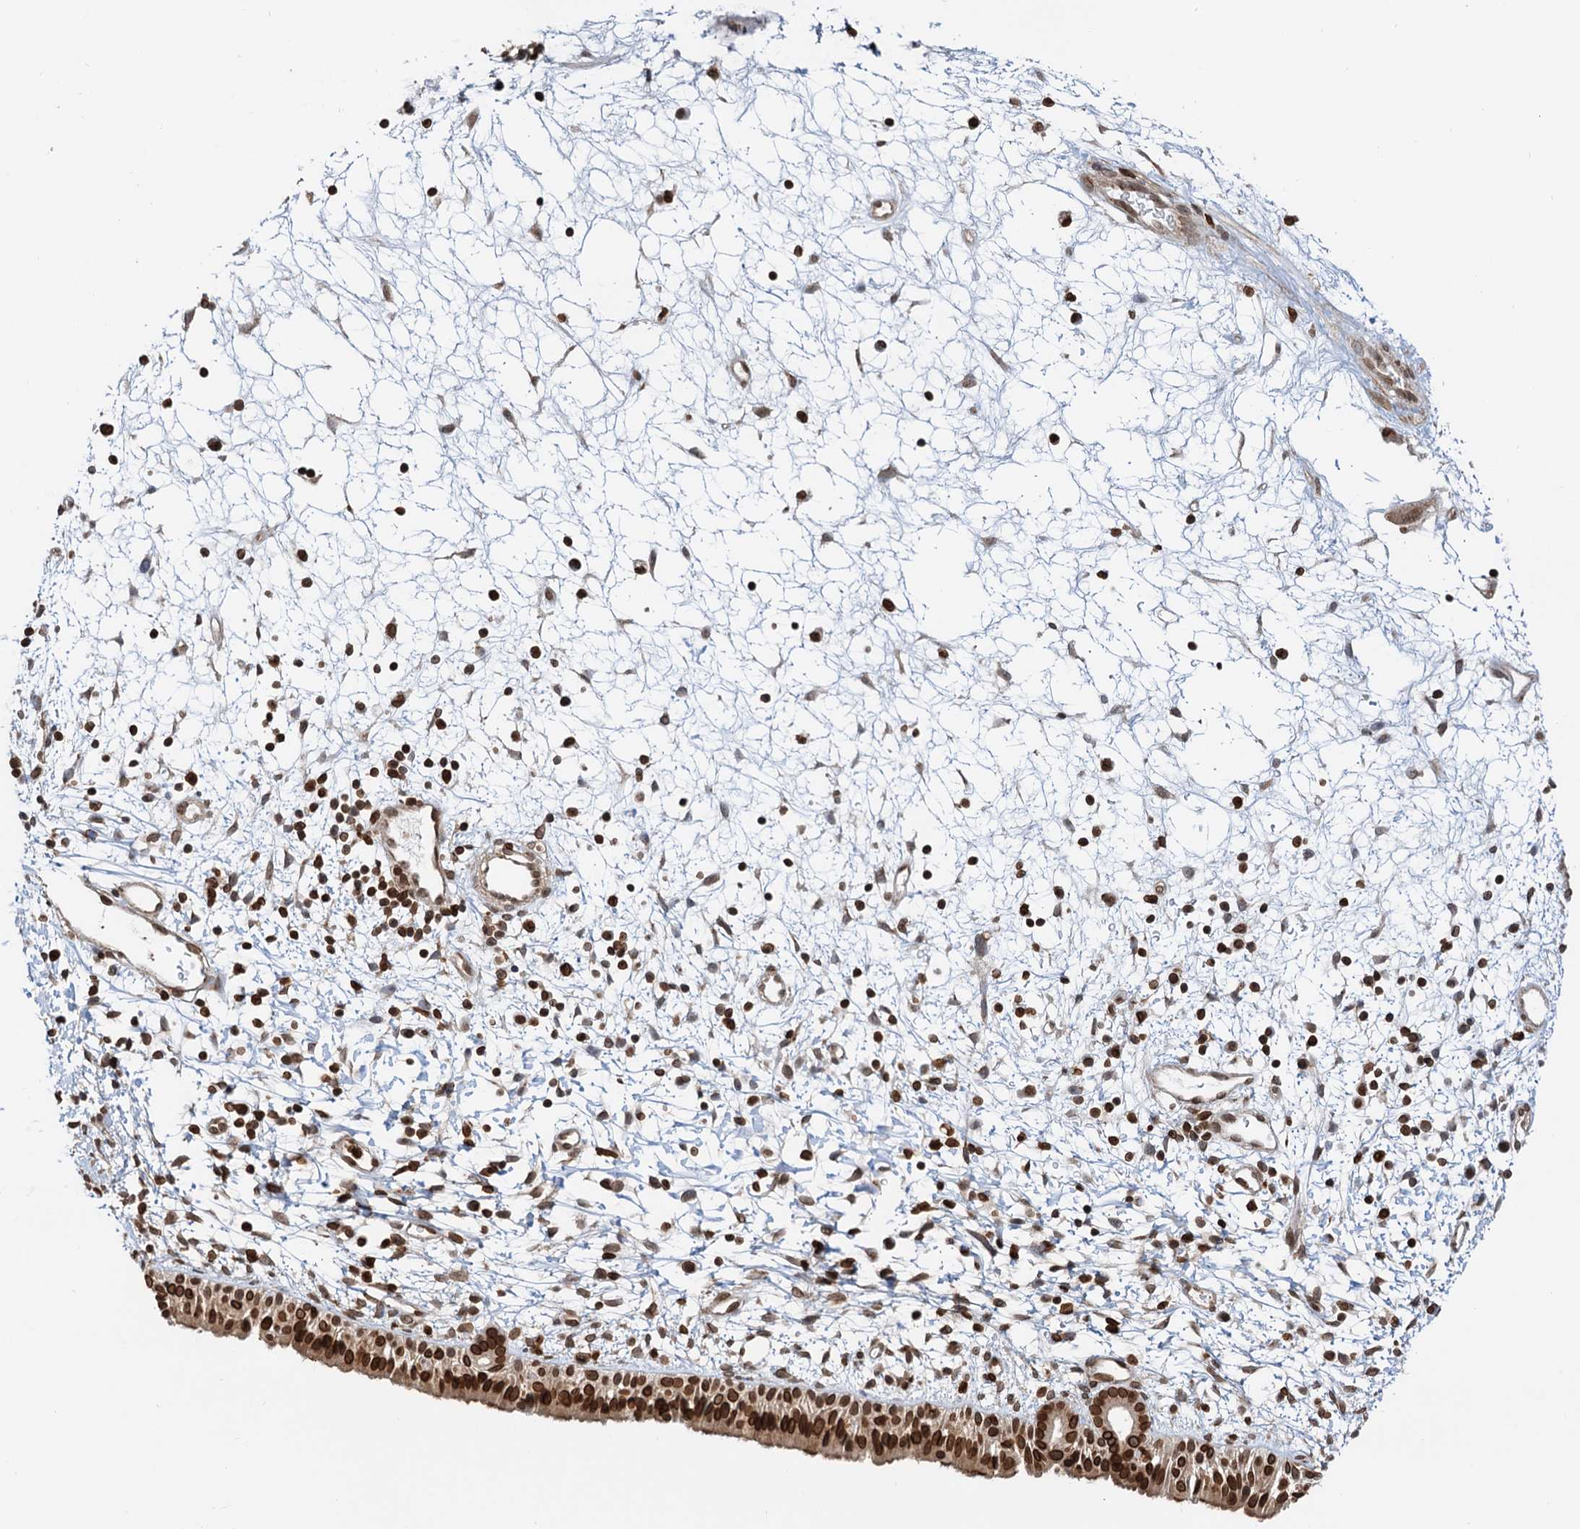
{"staining": {"intensity": "strong", "quantity": ">75%", "location": "nuclear"}, "tissue": "nasopharynx", "cell_type": "Respiratory epithelial cells", "image_type": "normal", "snomed": [{"axis": "morphology", "description": "Normal tissue, NOS"}, {"axis": "topography", "description": "Nasopharynx"}], "caption": "Strong nuclear protein staining is present in approximately >75% of respiratory epithelial cells in nasopharynx. Nuclei are stained in blue.", "gene": "ZC3H13", "patient": {"sex": "male", "age": 22}}